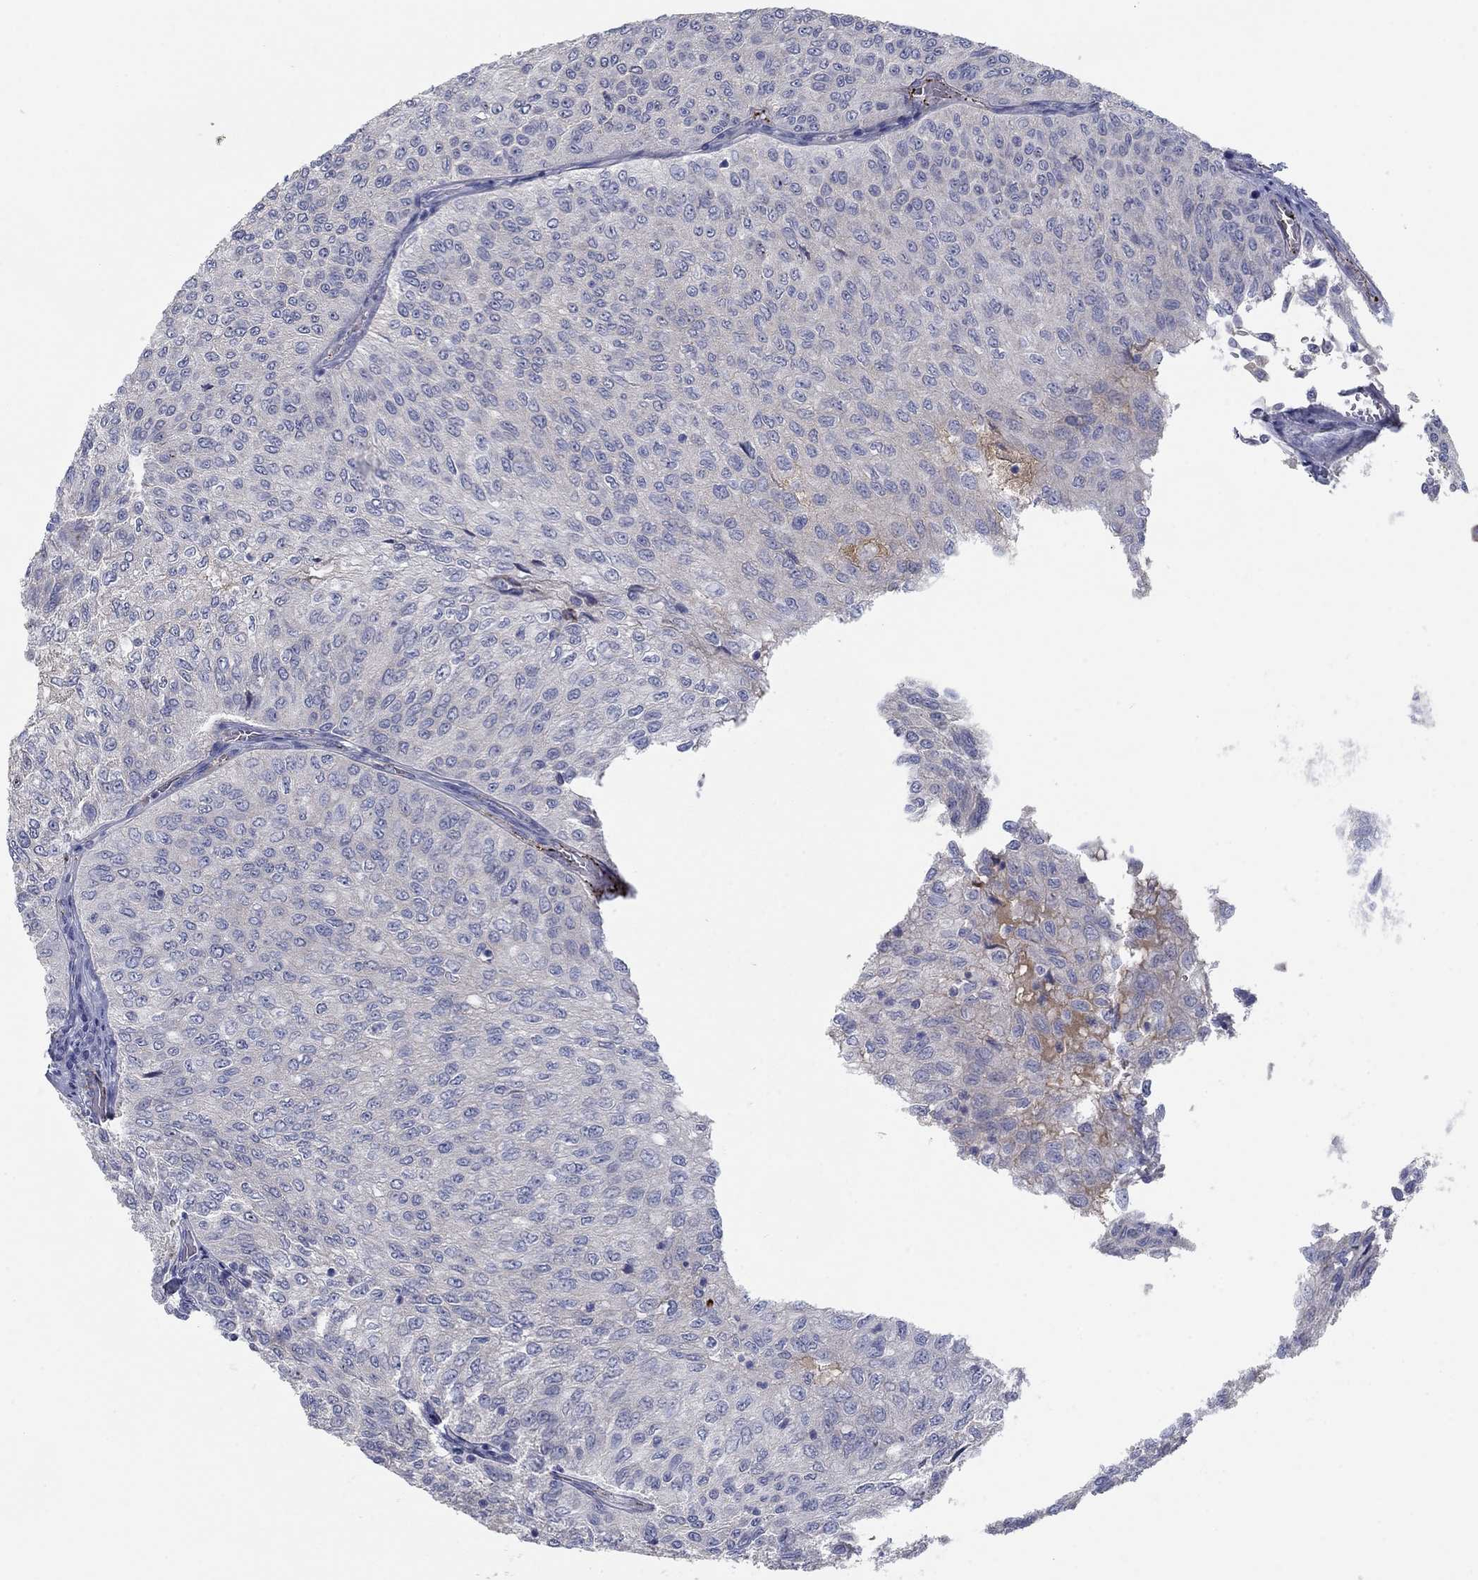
{"staining": {"intensity": "negative", "quantity": "none", "location": "none"}, "tissue": "urothelial cancer", "cell_type": "Tumor cells", "image_type": "cancer", "snomed": [{"axis": "morphology", "description": "Urothelial carcinoma, Low grade"}, {"axis": "topography", "description": "Urinary bladder"}], "caption": "Tumor cells show no significant staining in urothelial cancer.", "gene": "APOC3", "patient": {"sex": "male", "age": 78}}